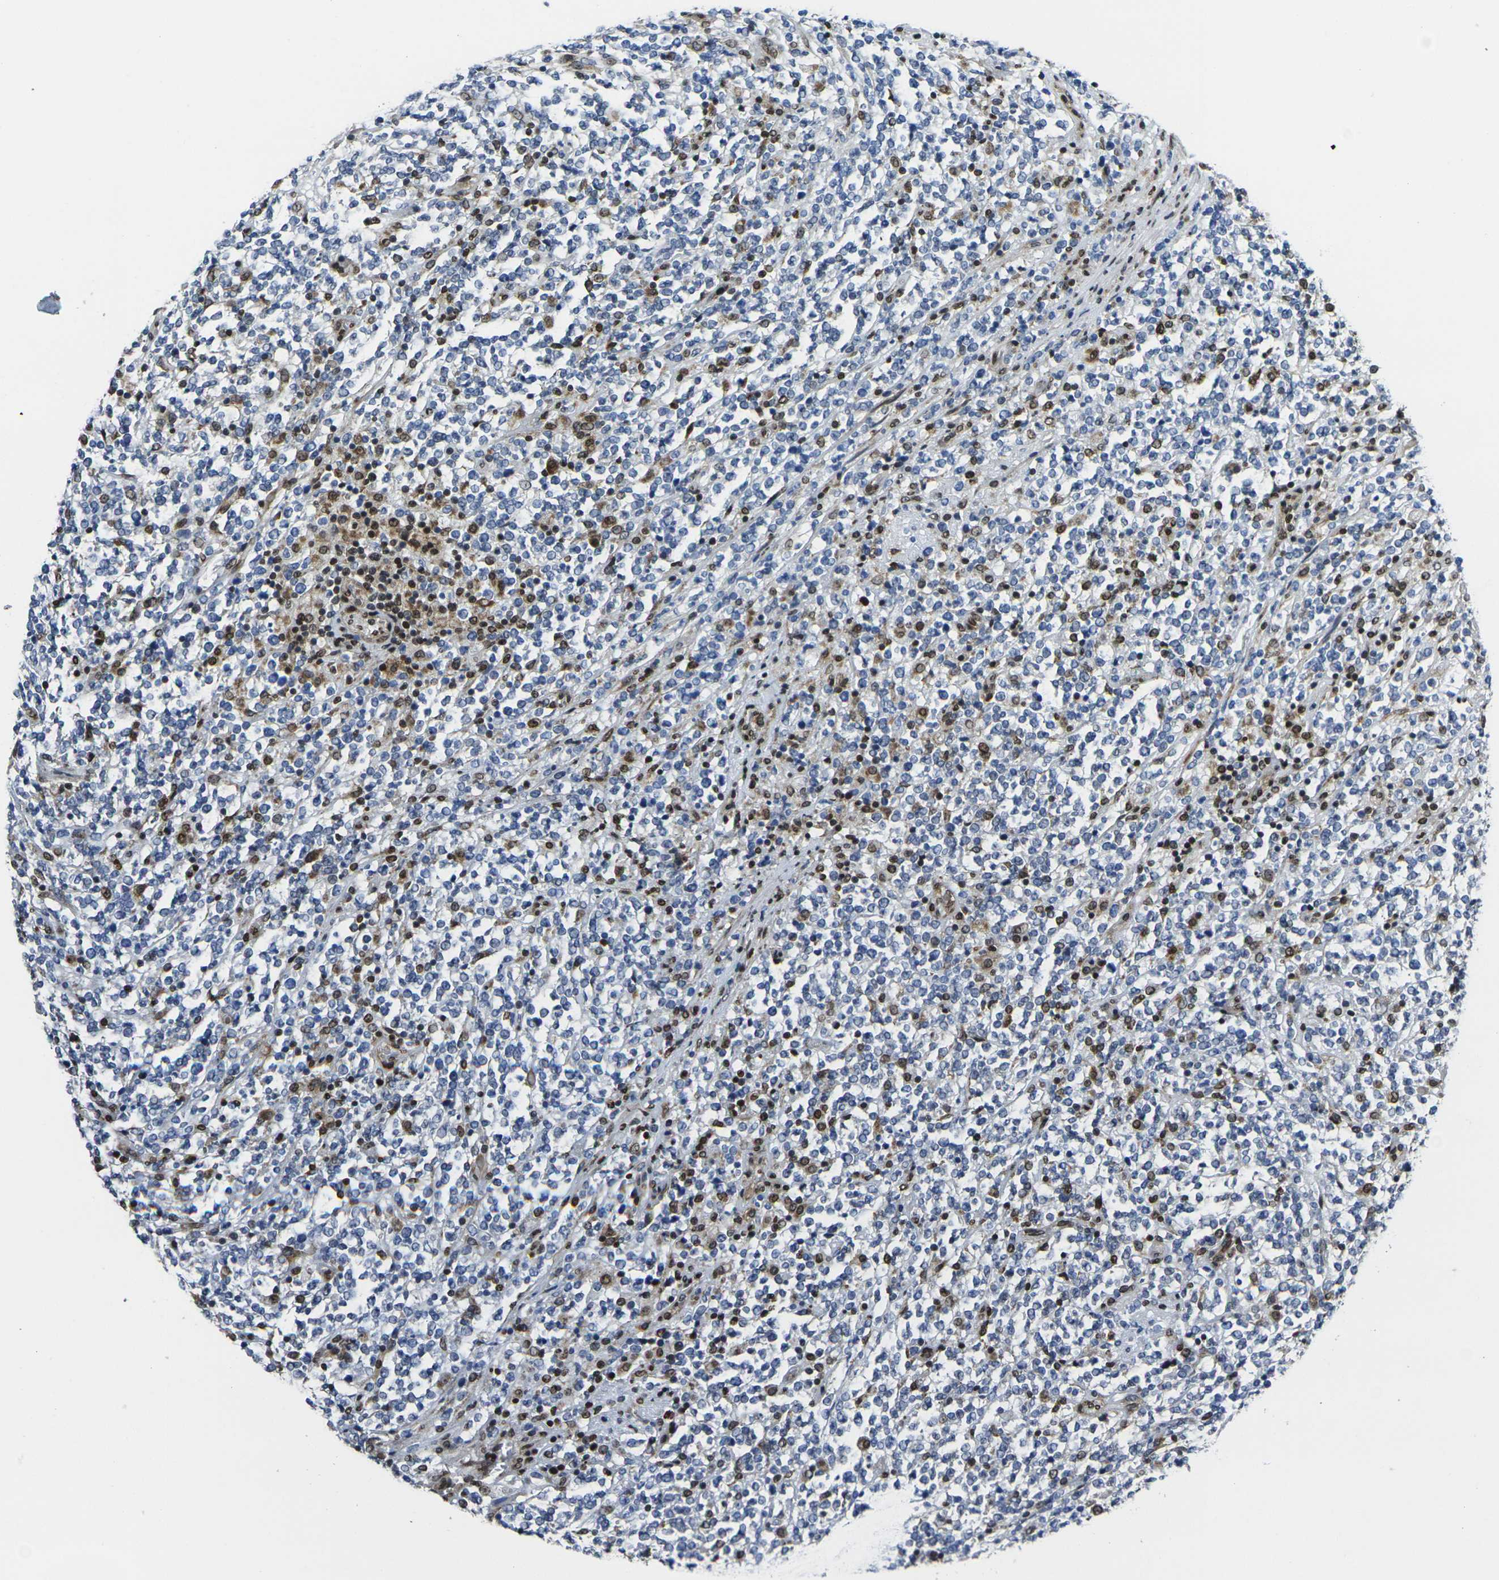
{"staining": {"intensity": "moderate", "quantity": "<25%", "location": "nuclear"}, "tissue": "lymphoma", "cell_type": "Tumor cells", "image_type": "cancer", "snomed": [{"axis": "morphology", "description": "Malignant lymphoma, non-Hodgkin's type, High grade"}, {"axis": "topography", "description": "Soft tissue"}], "caption": "Immunohistochemical staining of human malignant lymphoma, non-Hodgkin's type (high-grade) shows moderate nuclear protein staining in approximately <25% of tumor cells. Nuclei are stained in blue.", "gene": "H1-10", "patient": {"sex": "male", "age": 18}}